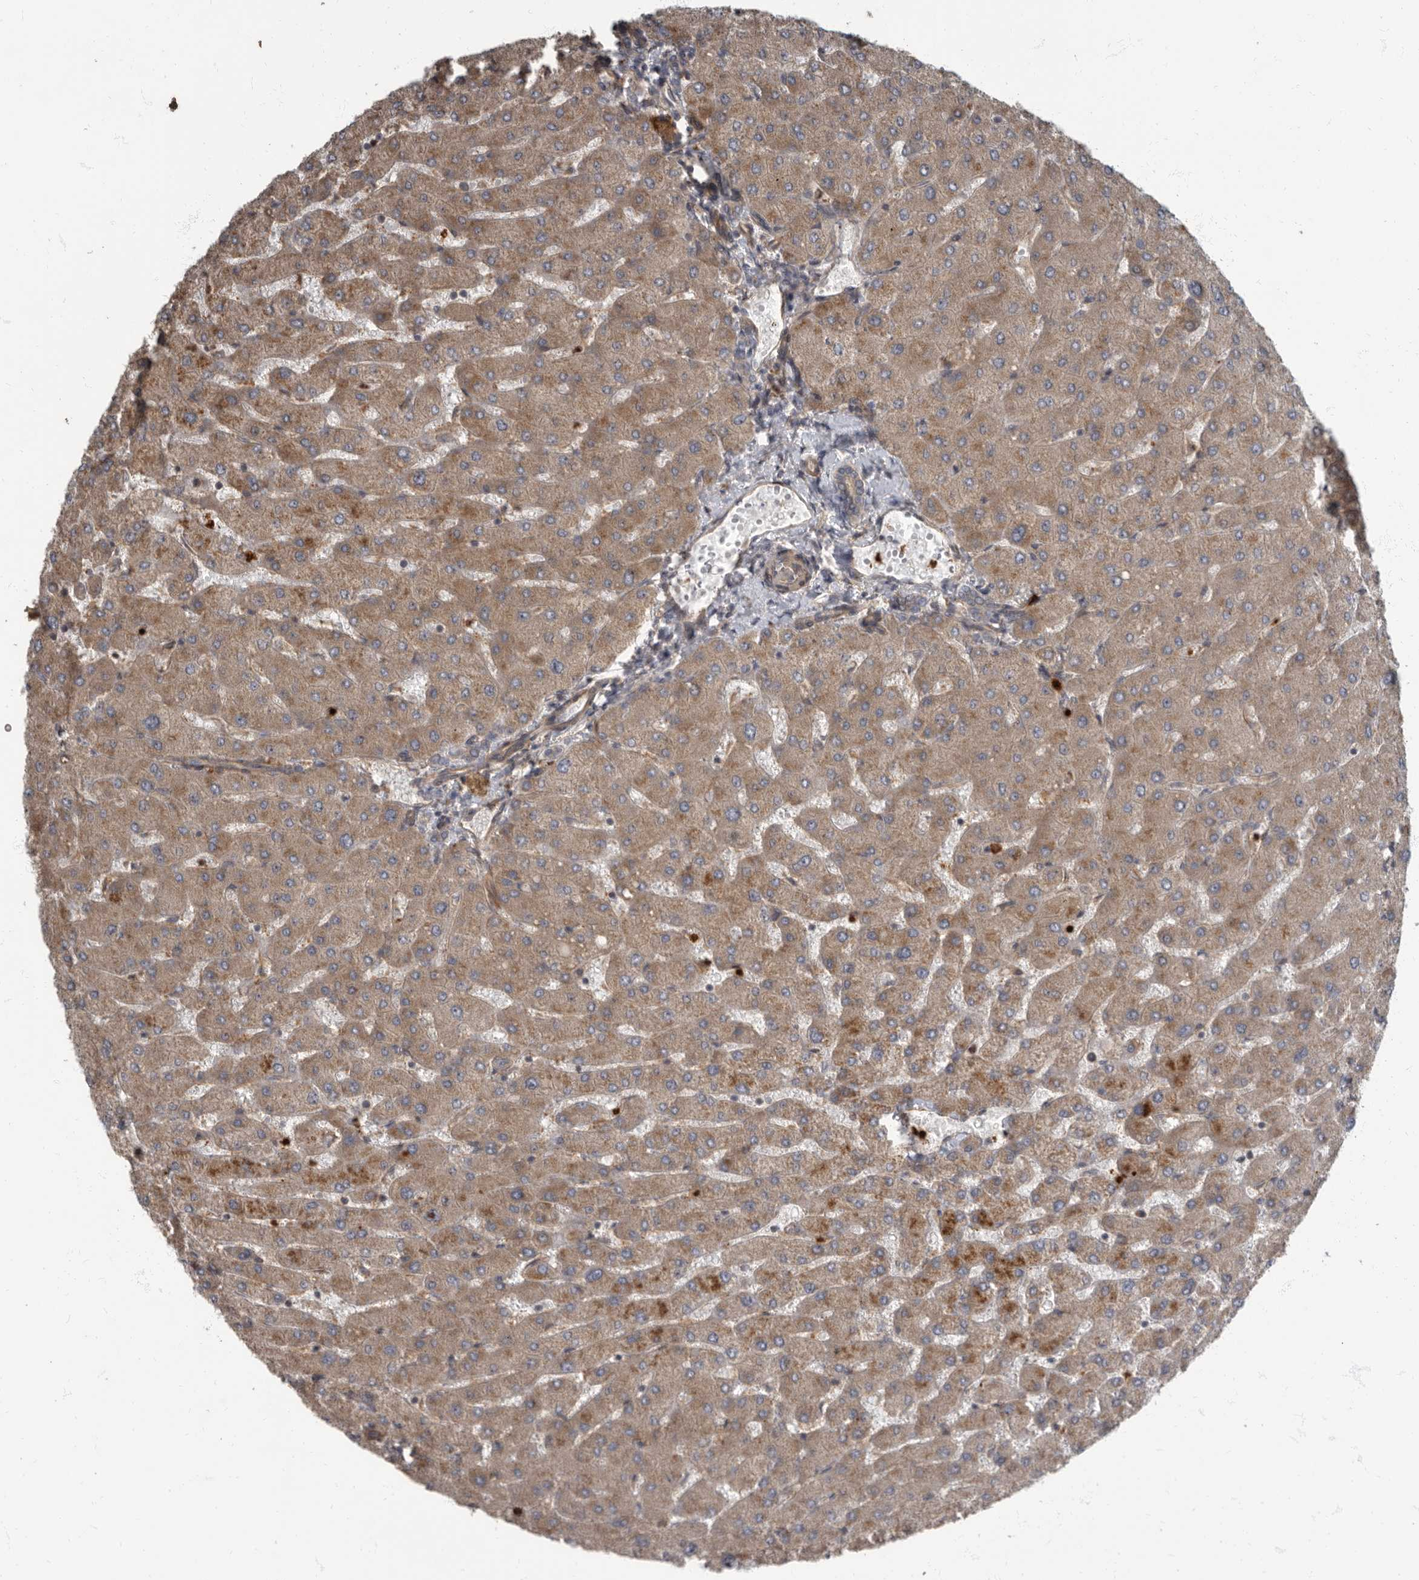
{"staining": {"intensity": "weak", "quantity": ">75%", "location": "cytoplasmic/membranous"}, "tissue": "liver", "cell_type": "Cholangiocytes", "image_type": "normal", "snomed": [{"axis": "morphology", "description": "Normal tissue, NOS"}, {"axis": "topography", "description": "Liver"}], "caption": "Protein expression analysis of normal liver displays weak cytoplasmic/membranous positivity in approximately >75% of cholangiocytes.", "gene": "DAAM1", "patient": {"sex": "male", "age": 55}}